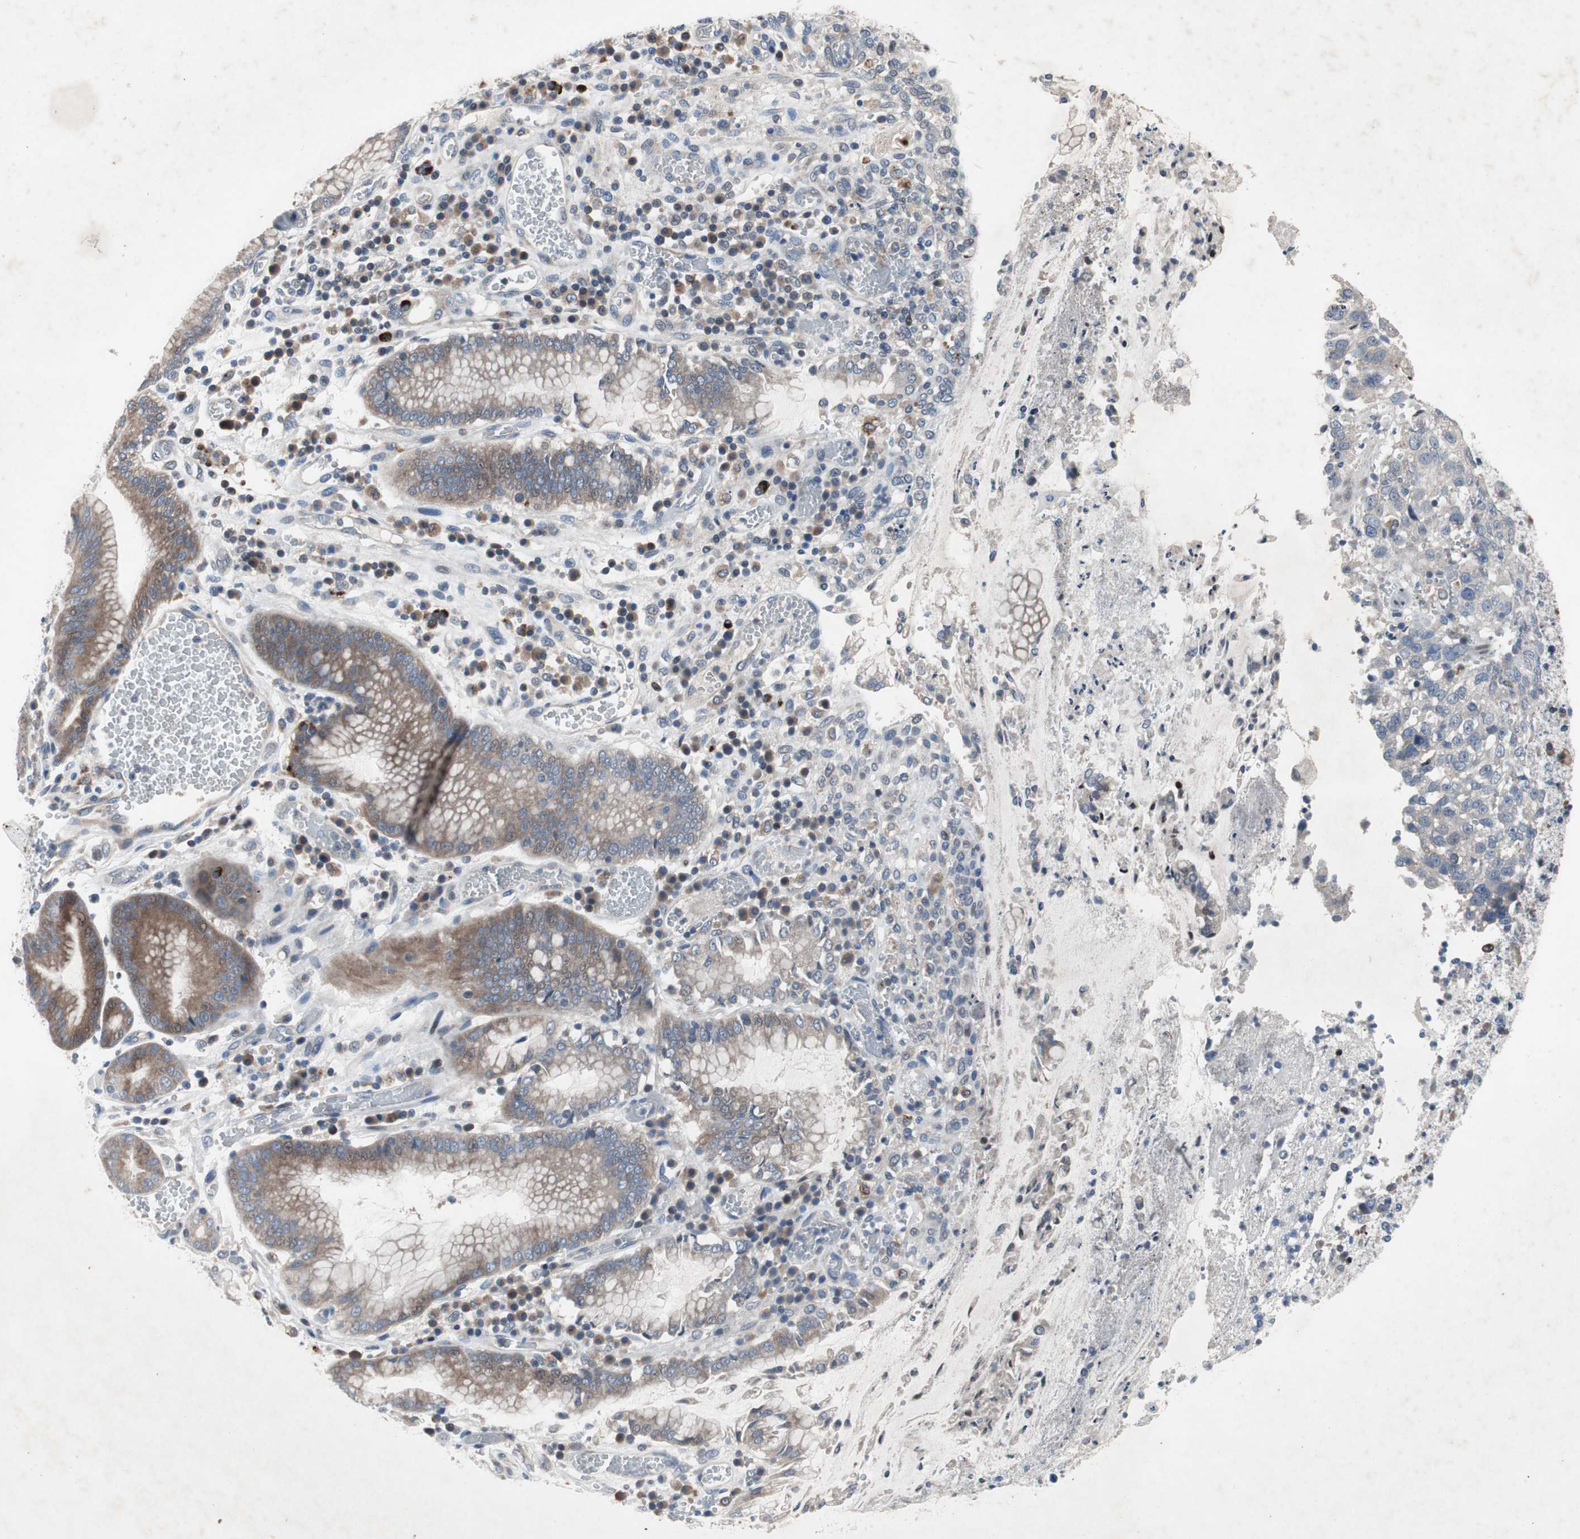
{"staining": {"intensity": "negative", "quantity": "none", "location": "none"}, "tissue": "stomach cancer", "cell_type": "Tumor cells", "image_type": "cancer", "snomed": [{"axis": "morphology", "description": "Normal tissue, NOS"}, {"axis": "morphology", "description": "Adenocarcinoma, NOS"}, {"axis": "topography", "description": "Stomach"}], "caption": "Tumor cells show no significant protein expression in adenocarcinoma (stomach).", "gene": "MUTYH", "patient": {"sex": "male", "age": 48}}